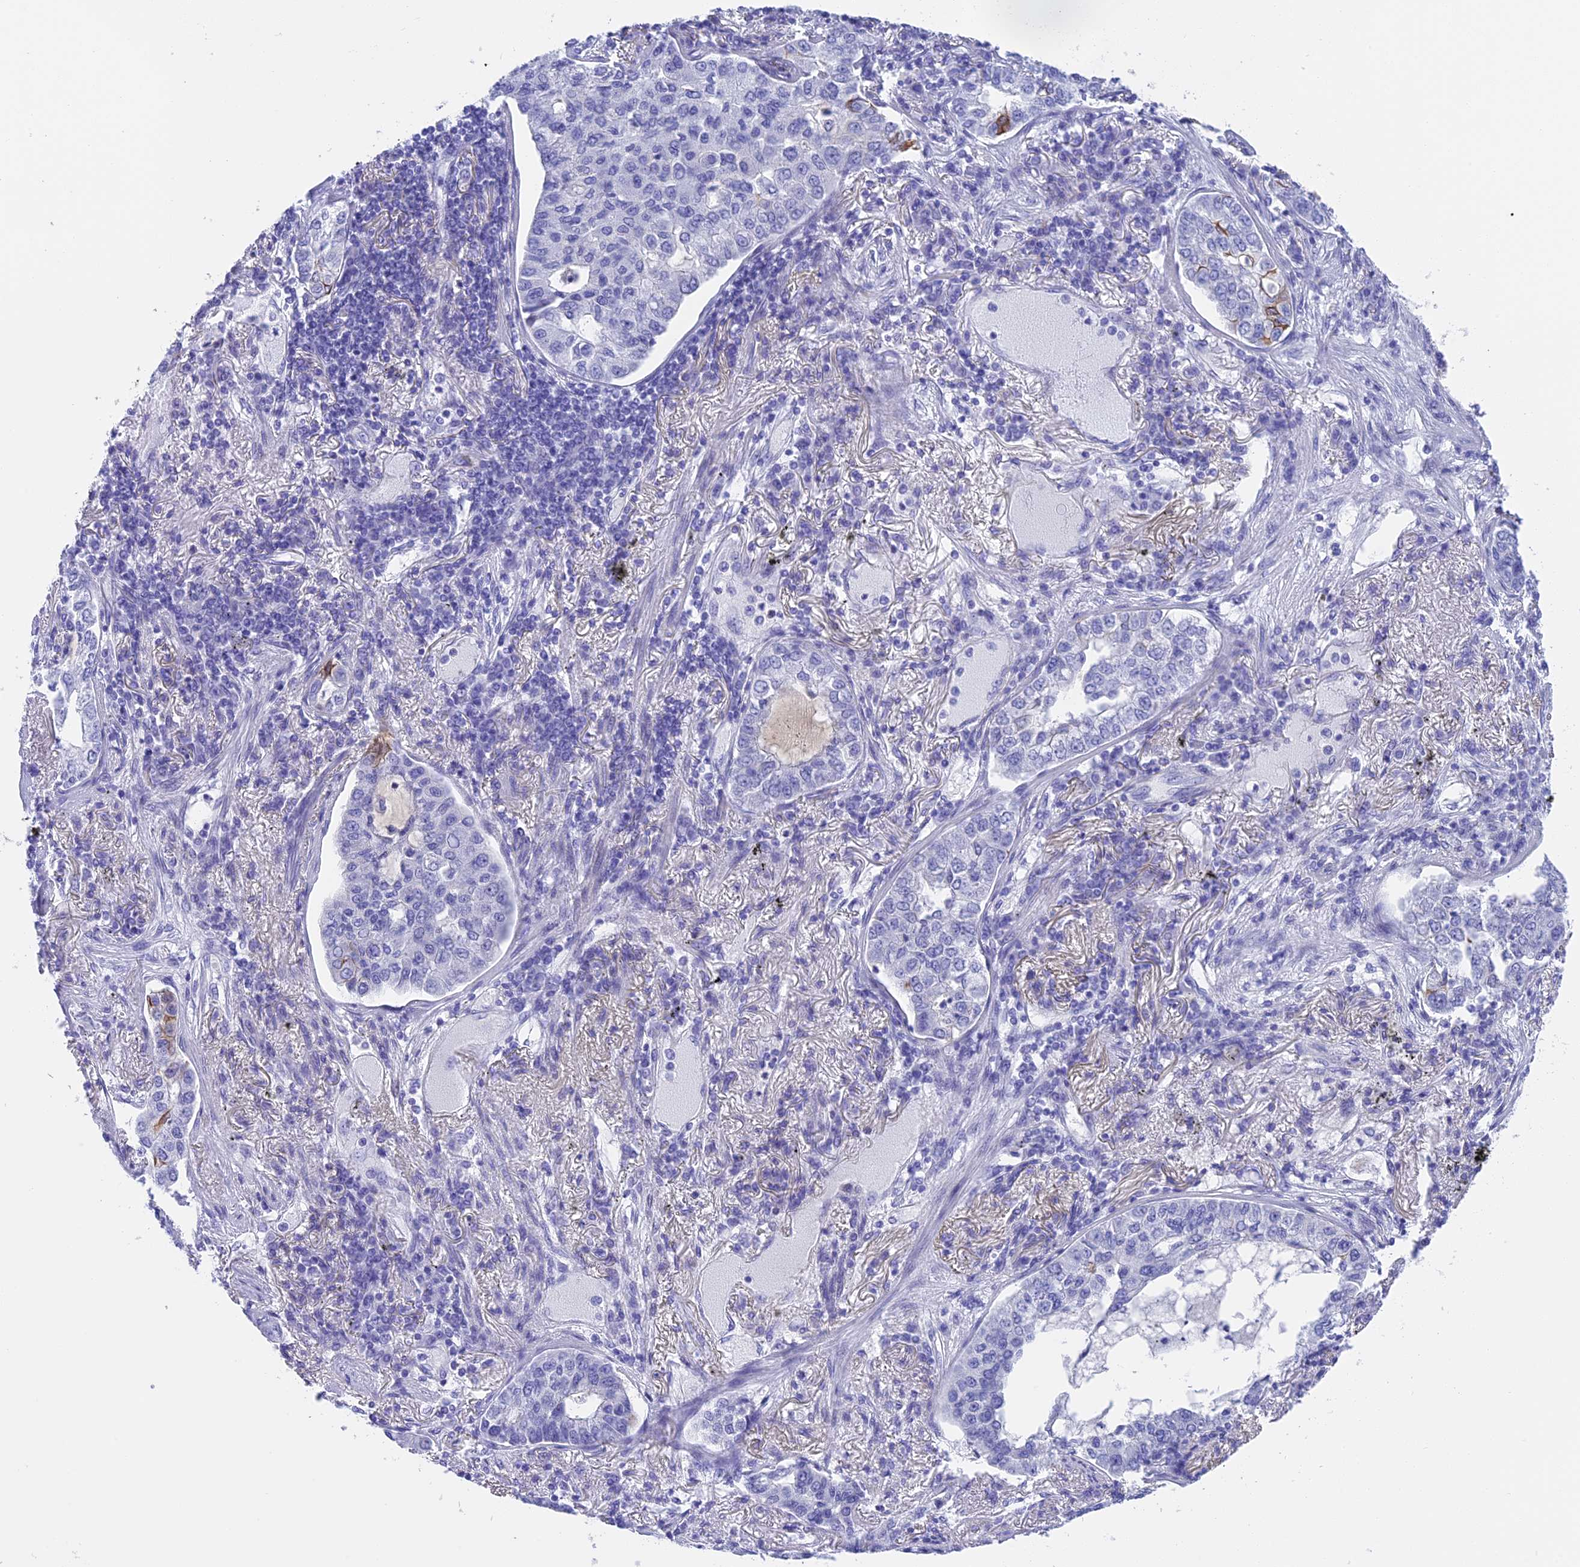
{"staining": {"intensity": "negative", "quantity": "none", "location": "none"}, "tissue": "lung cancer", "cell_type": "Tumor cells", "image_type": "cancer", "snomed": [{"axis": "morphology", "description": "Adenocarcinoma, NOS"}, {"axis": "topography", "description": "Lung"}], "caption": "Adenocarcinoma (lung) was stained to show a protein in brown. There is no significant positivity in tumor cells.", "gene": "TACSTD2", "patient": {"sex": "male", "age": 49}}